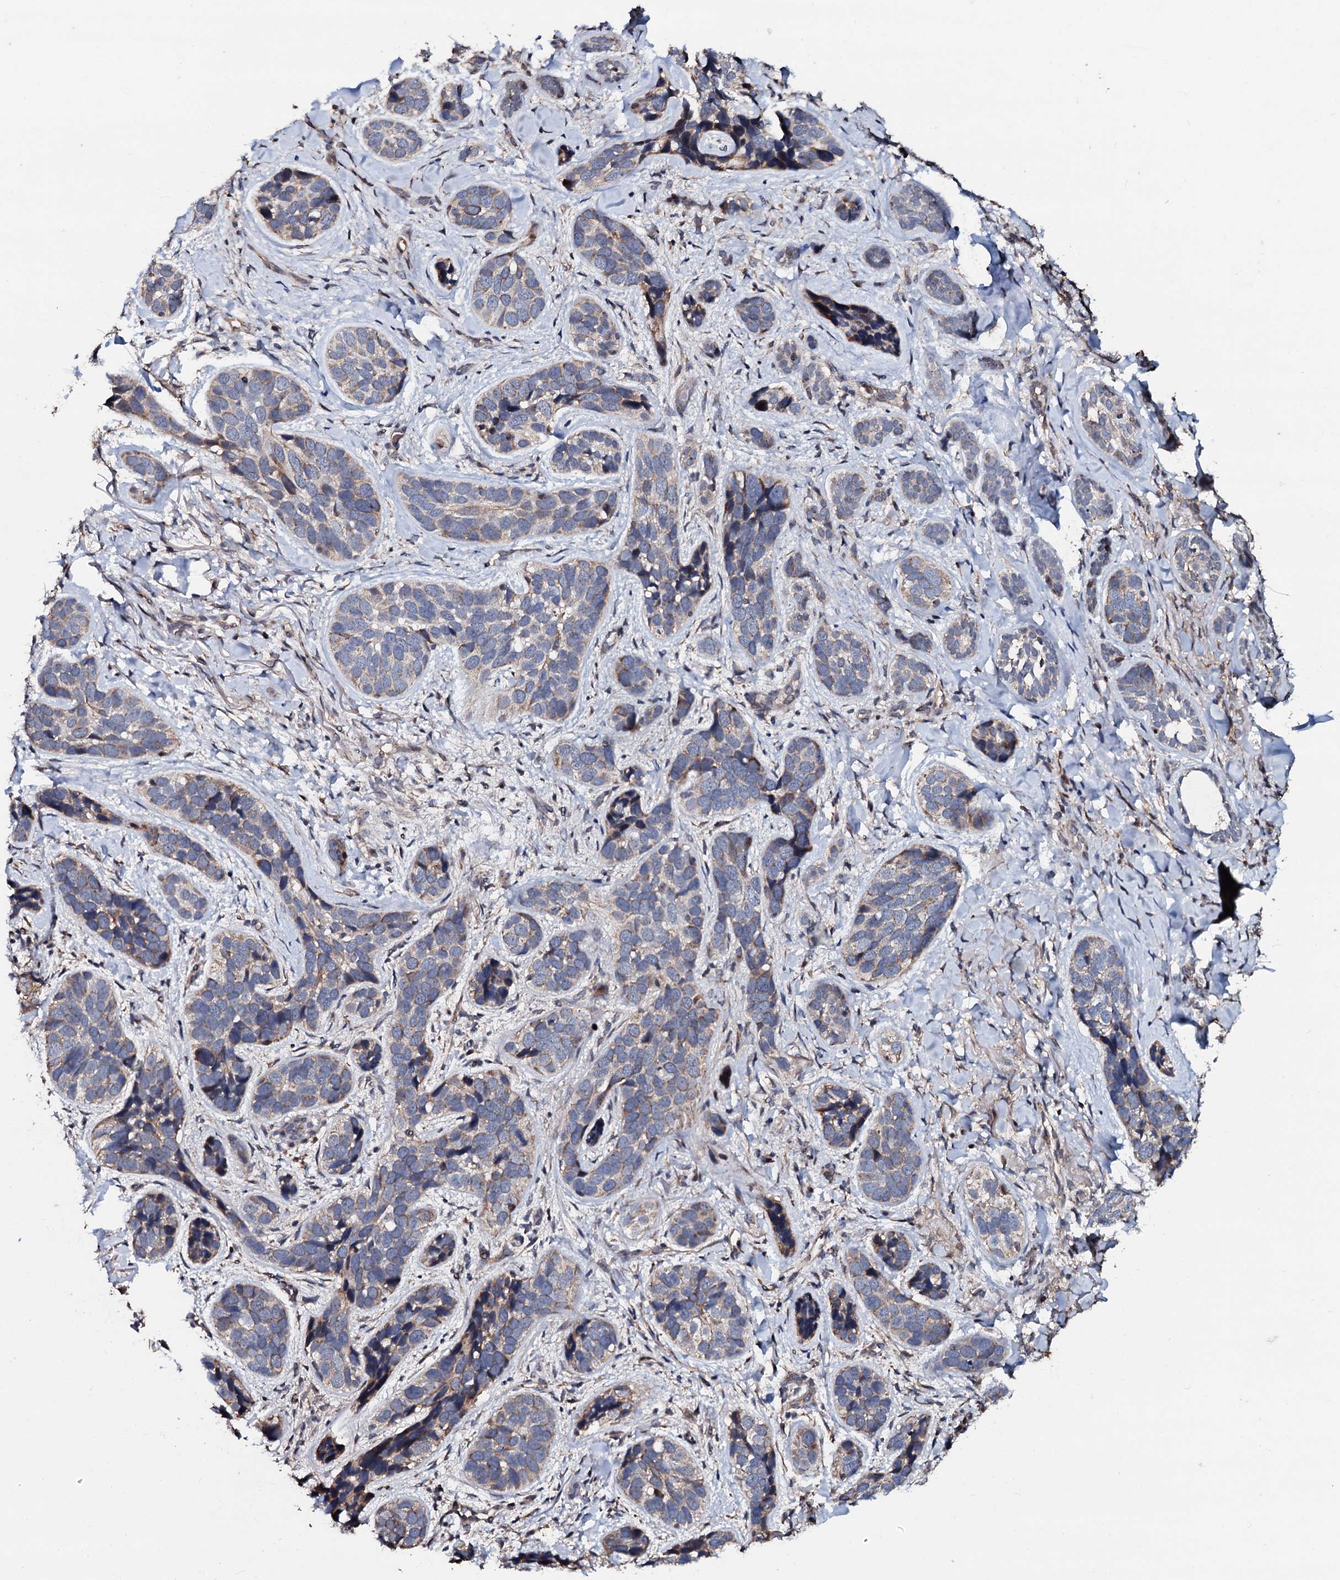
{"staining": {"intensity": "moderate", "quantity": "25%-75%", "location": "cytoplasmic/membranous"}, "tissue": "skin cancer", "cell_type": "Tumor cells", "image_type": "cancer", "snomed": [{"axis": "morphology", "description": "Basal cell carcinoma"}, {"axis": "topography", "description": "Skin"}], "caption": "Moderate cytoplasmic/membranous expression for a protein is identified in approximately 25%-75% of tumor cells of skin basal cell carcinoma using immunohistochemistry.", "gene": "SDHAF2", "patient": {"sex": "male", "age": 71}}